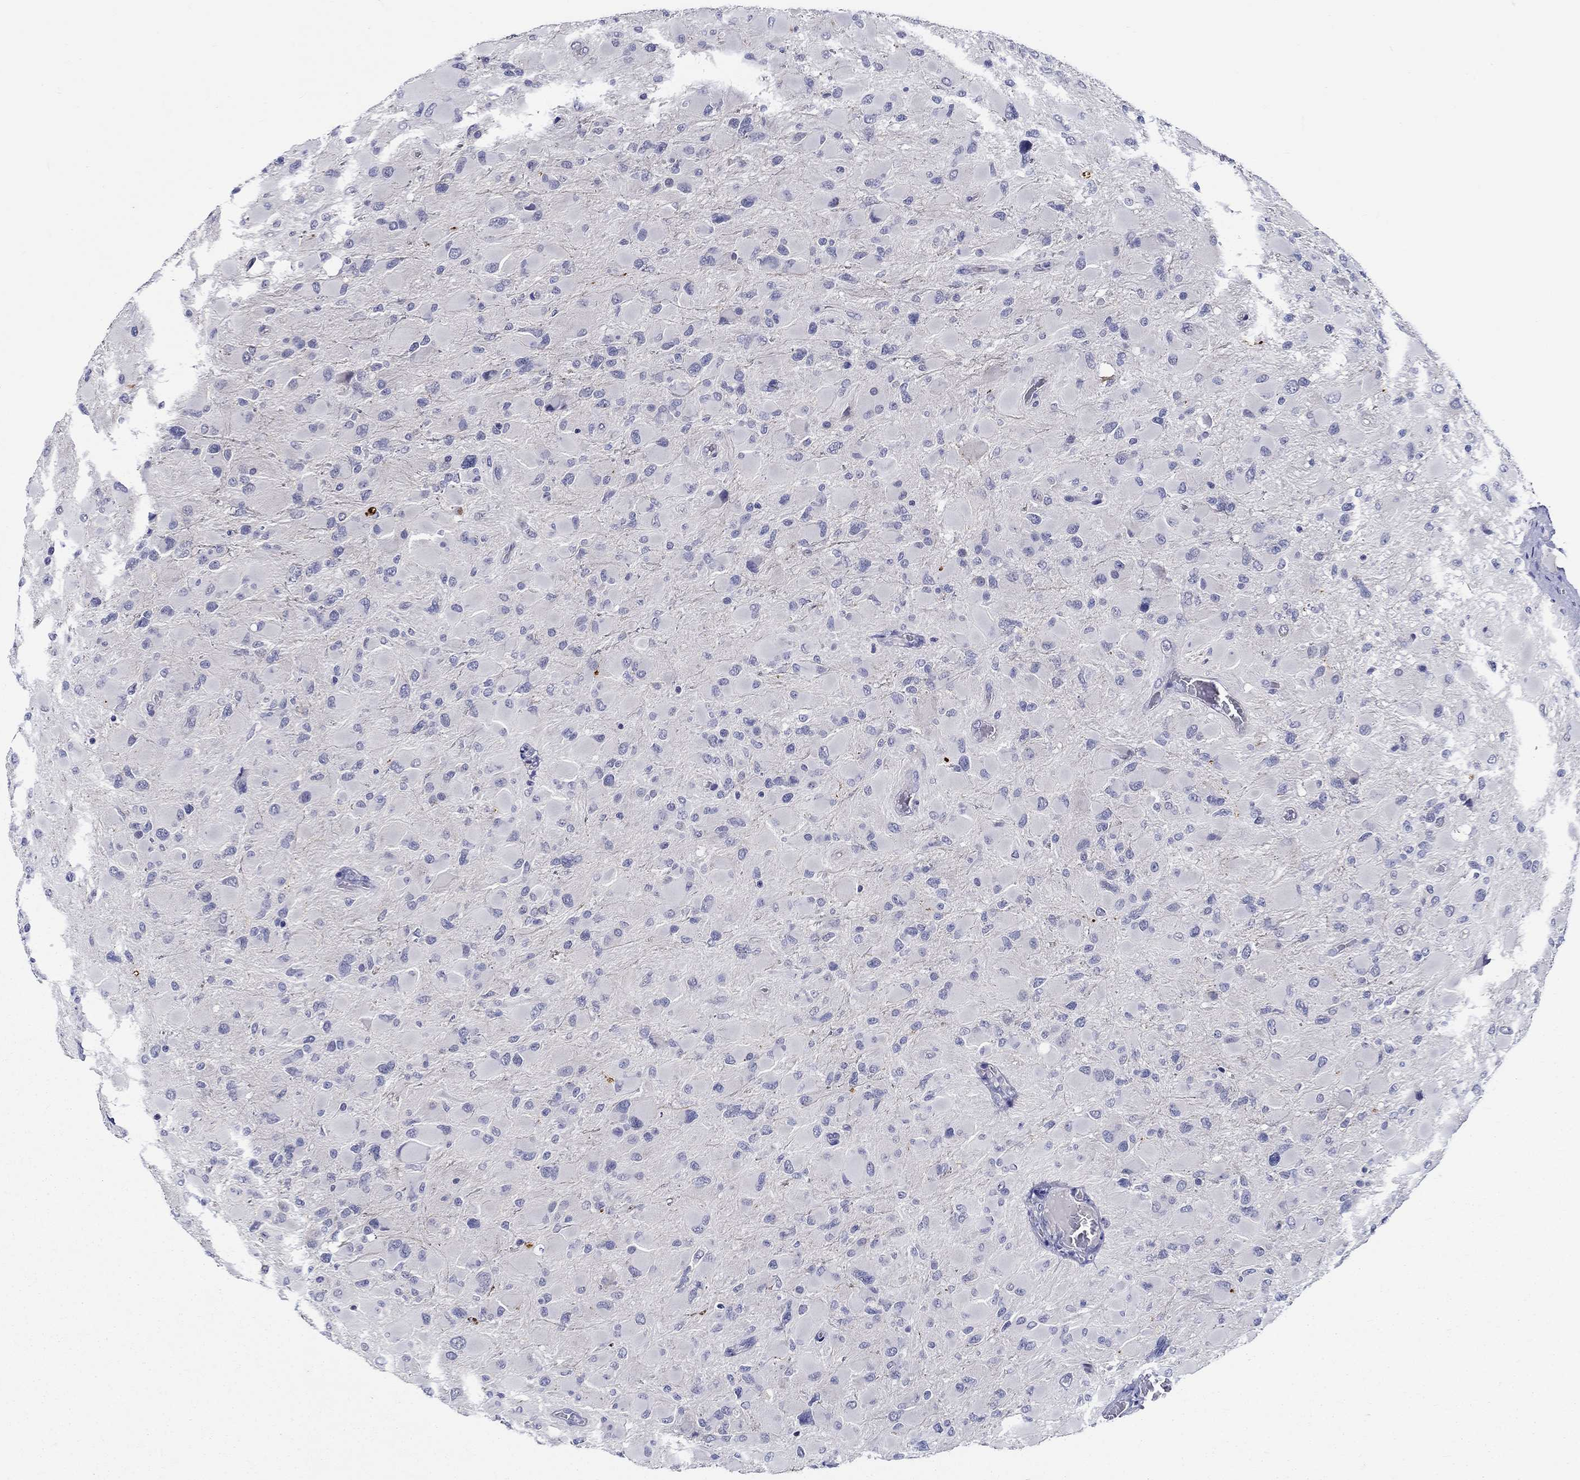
{"staining": {"intensity": "negative", "quantity": "none", "location": "none"}, "tissue": "glioma", "cell_type": "Tumor cells", "image_type": "cancer", "snomed": [{"axis": "morphology", "description": "Glioma, malignant, High grade"}, {"axis": "topography", "description": "Cerebral cortex"}], "caption": "Immunohistochemical staining of human glioma reveals no significant expression in tumor cells.", "gene": "SLC30A3", "patient": {"sex": "female", "age": 36}}